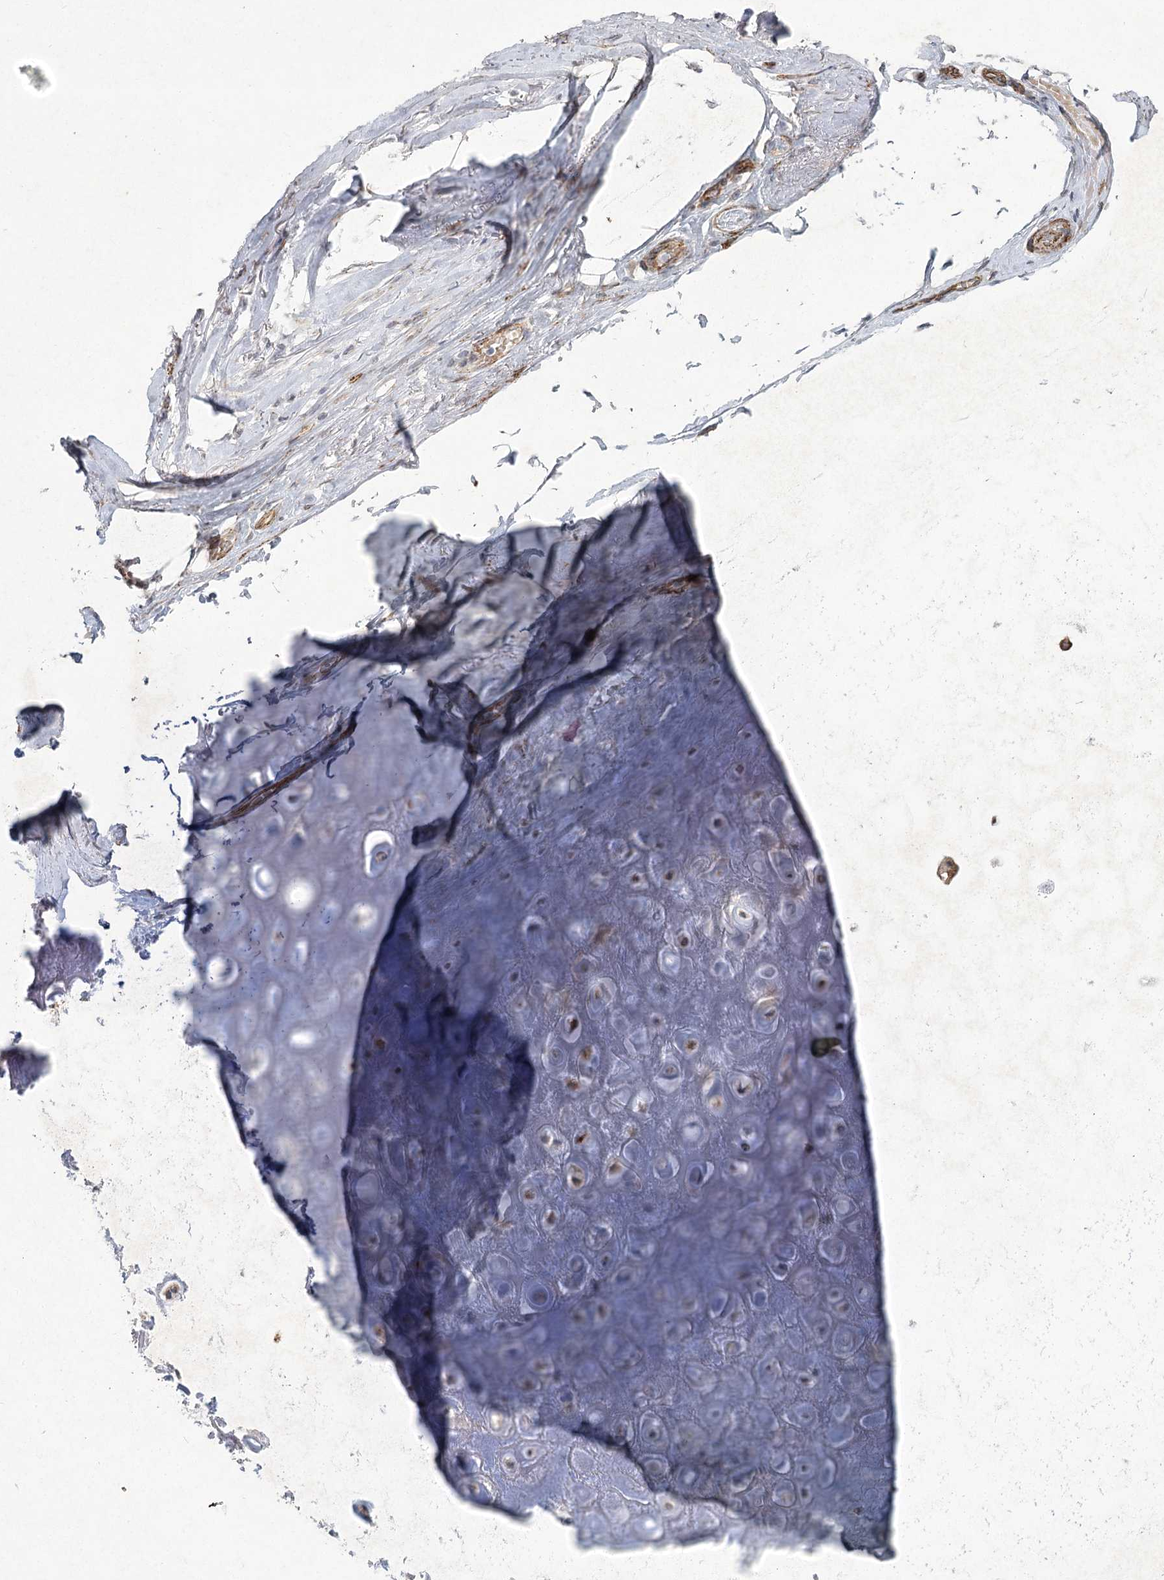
{"staining": {"intensity": "weak", "quantity": "25%-75%", "location": "cytoplasmic/membranous"}, "tissue": "adipose tissue", "cell_type": "Adipocytes", "image_type": "normal", "snomed": [{"axis": "morphology", "description": "Normal tissue, NOS"}, {"axis": "morphology", "description": "Basal cell carcinoma"}, {"axis": "topography", "description": "Skin"}], "caption": "Protein expression analysis of benign adipose tissue exhibits weak cytoplasmic/membranous positivity in about 25%-75% of adipocytes. (Stains: DAB (3,3'-diaminobenzidine) in brown, nuclei in blue, Microscopy: brightfield microscopy at high magnification).", "gene": "MEPE", "patient": {"sex": "female", "age": 89}}